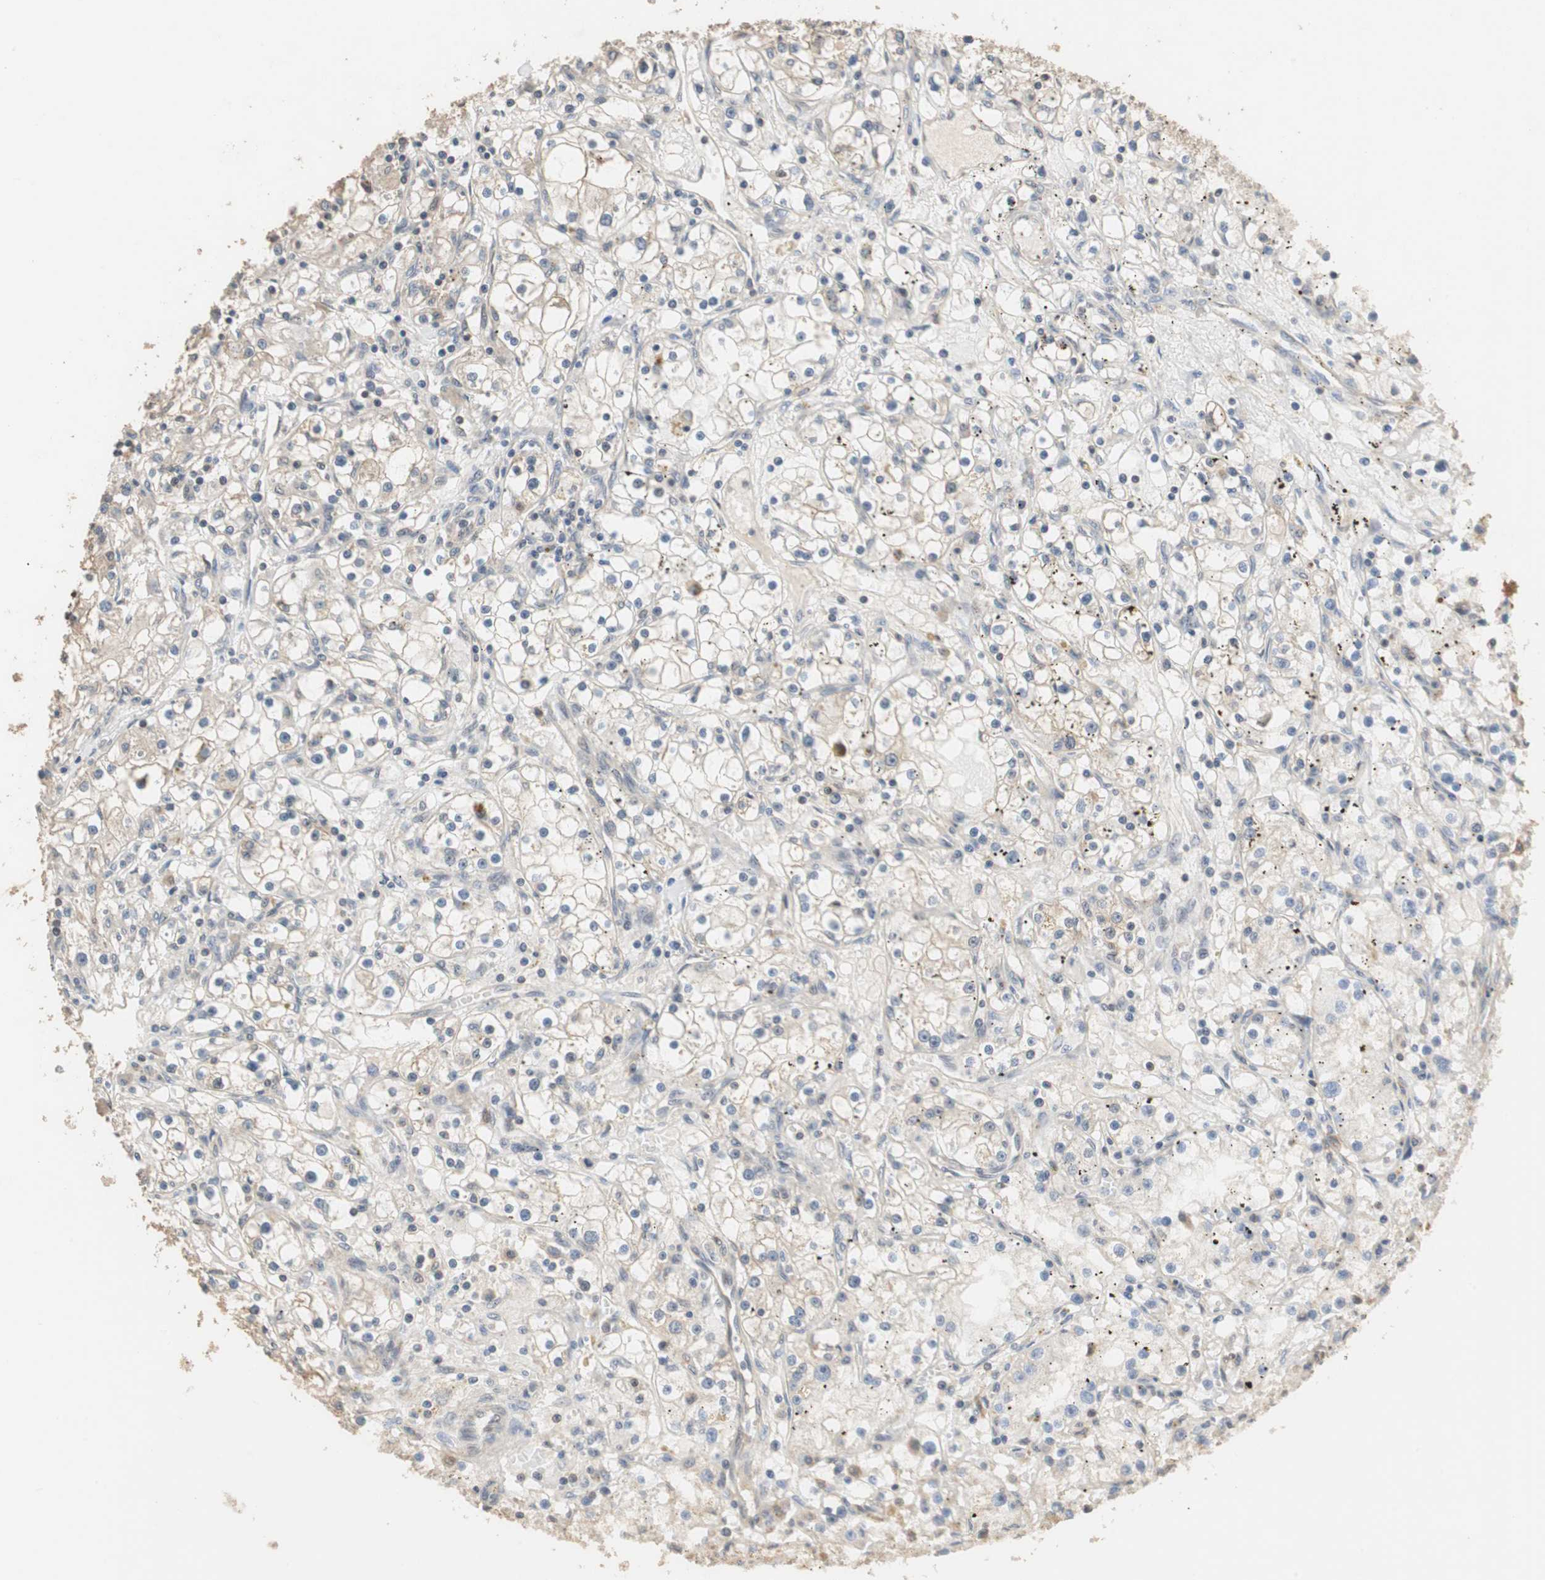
{"staining": {"intensity": "weak", "quantity": "<25%", "location": "cytoplasmic/membranous"}, "tissue": "renal cancer", "cell_type": "Tumor cells", "image_type": "cancer", "snomed": [{"axis": "morphology", "description": "Adenocarcinoma, NOS"}, {"axis": "topography", "description": "Kidney"}], "caption": "Tumor cells show no significant staining in renal adenocarcinoma.", "gene": "CDC5L", "patient": {"sex": "male", "age": 56}}